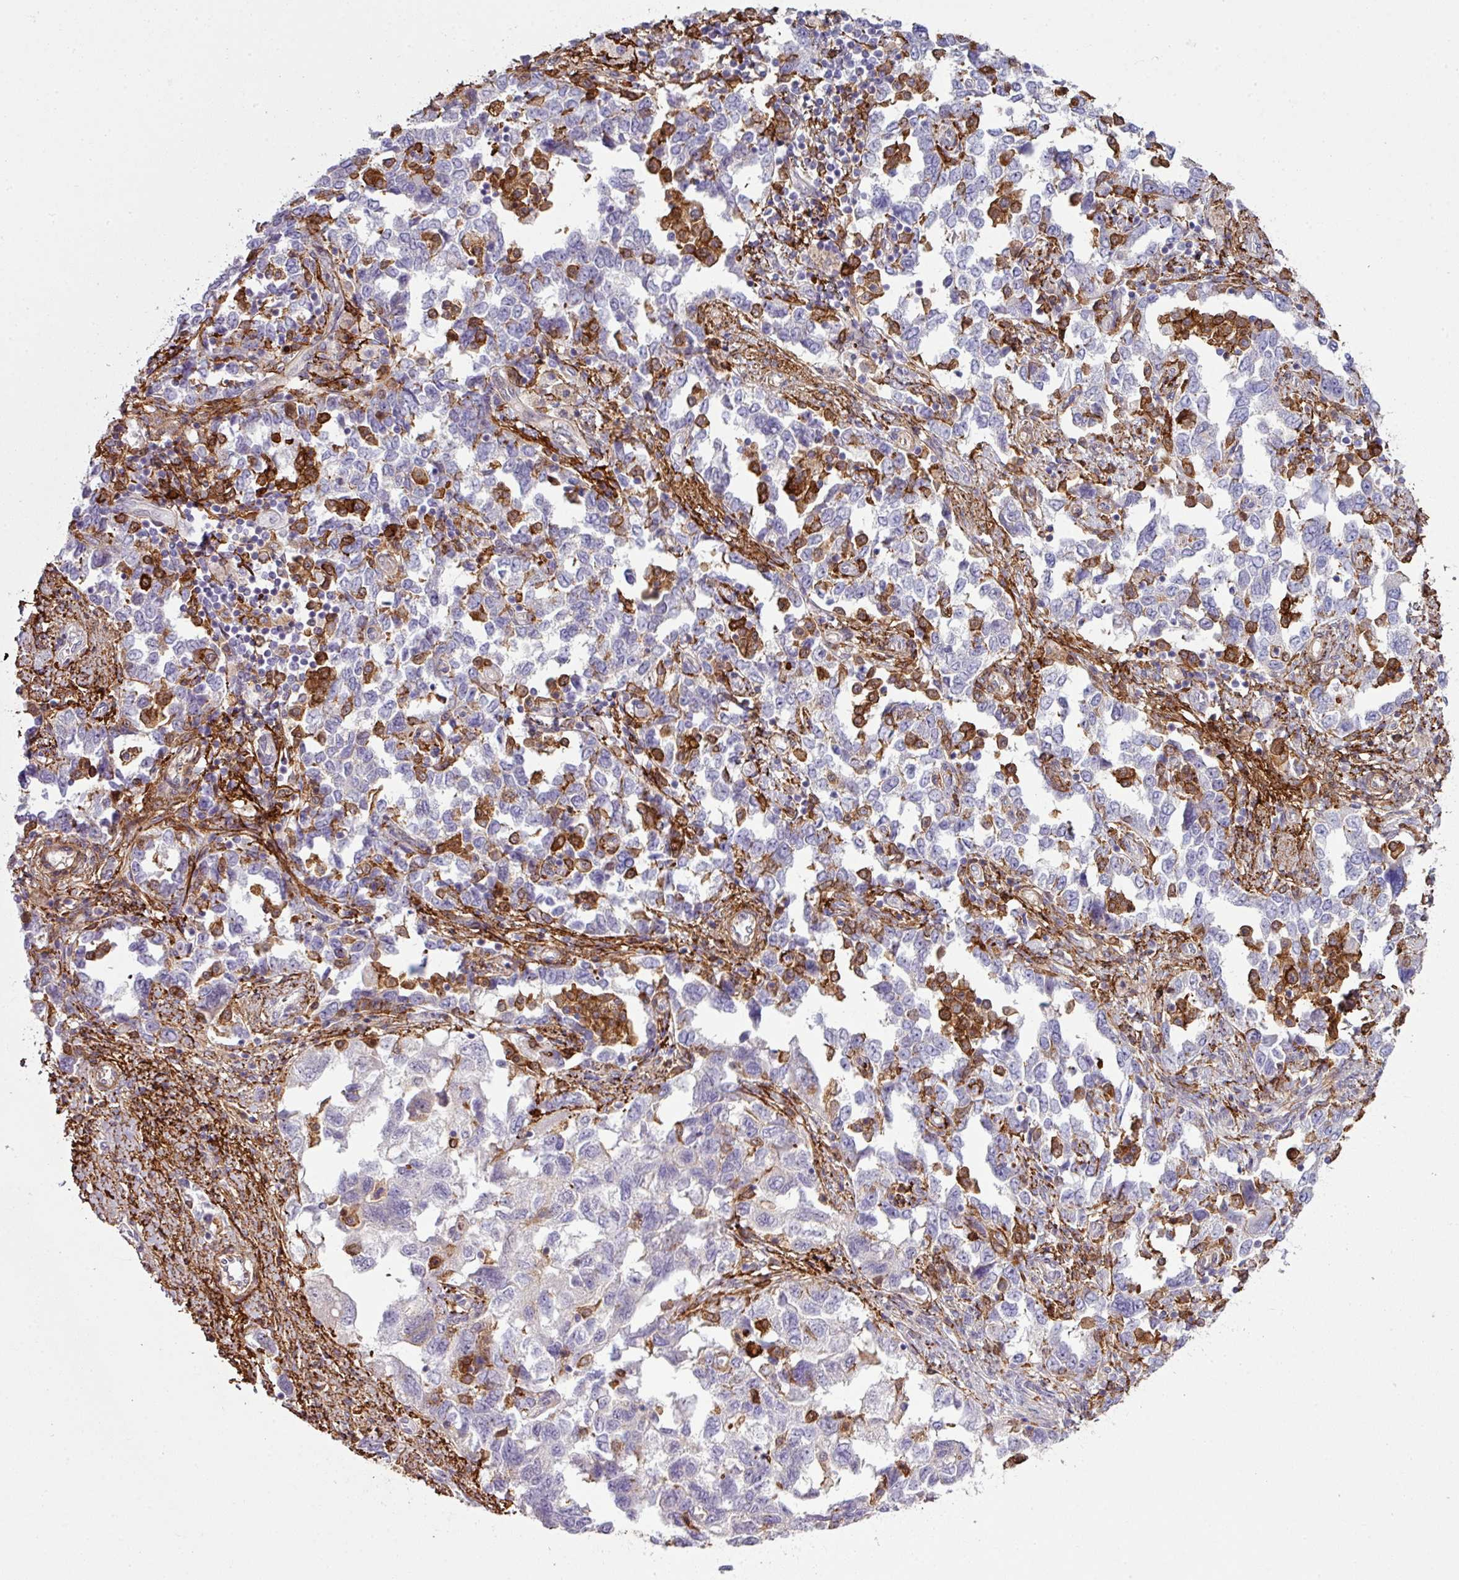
{"staining": {"intensity": "negative", "quantity": "none", "location": "none"}, "tissue": "ovarian cancer", "cell_type": "Tumor cells", "image_type": "cancer", "snomed": [{"axis": "morphology", "description": "Carcinoma, NOS"}, {"axis": "morphology", "description": "Cystadenocarcinoma, serous, NOS"}, {"axis": "topography", "description": "Ovary"}], "caption": "IHC photomicrograph of neoplastic tissue: ovarian cancer stained with DAB exhibits no significant protein staining in tumor cells. The staining was performed using DAB (3,3'-diaminobenzidine) to visualize the protein expression in brown, while the nuclei were stained in blue with hematoxylin (Magnification: 20x).", "gene": "COL8A1", "patient": {"sex": "female", "age": 69}}